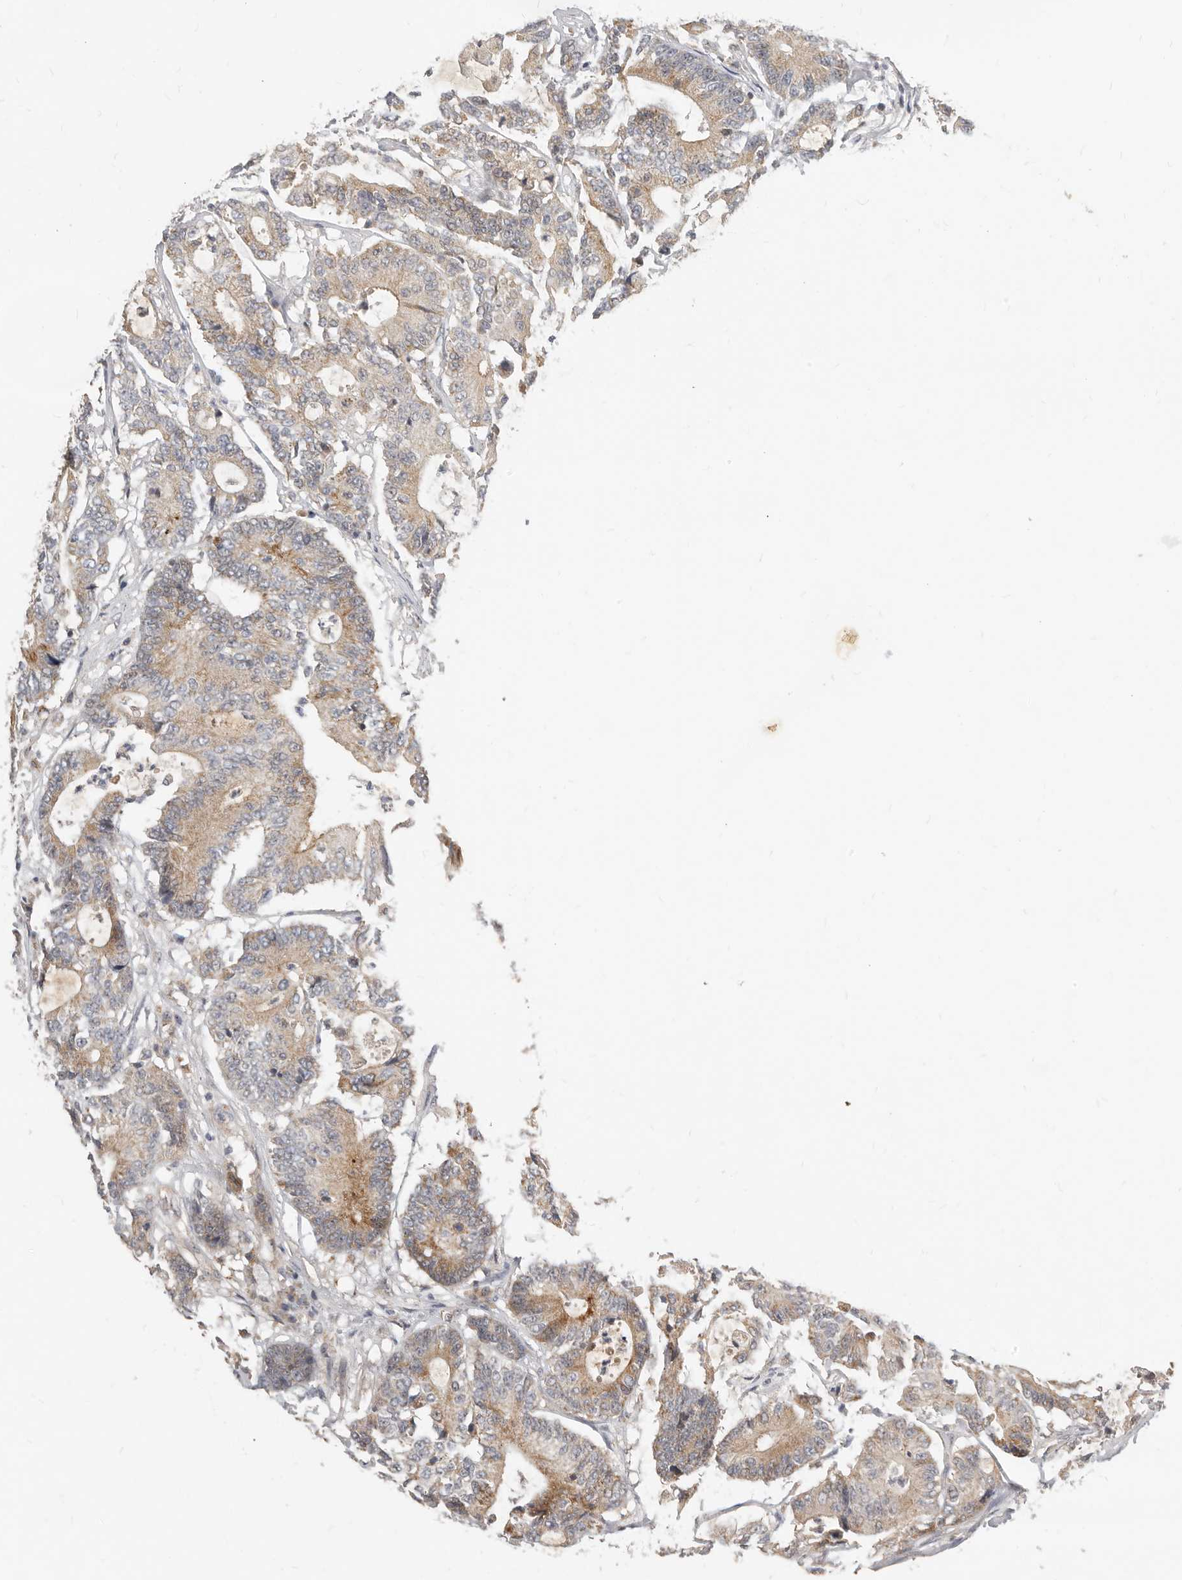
{"staining": {"intensity": "weak", "quantity": ">75%", "location": "cytoplasmic/membranous"}, "tissue": "colorectal cancer", "cell_type": "Tumor cells", "image_type": "cancer", "snomed": [{"axis": "morphology", "description": "Adenocarcinoma, NOS"}, {"axis": "topography", "description": "Colon"}], "caption": "A histopathology image of colorectal cancer stained for a protein displays weak cytoplasmic/membranous brown staining in tumor cells.", "gene": "MICALL2", "patient": {"sex": "female", "age": 84}}